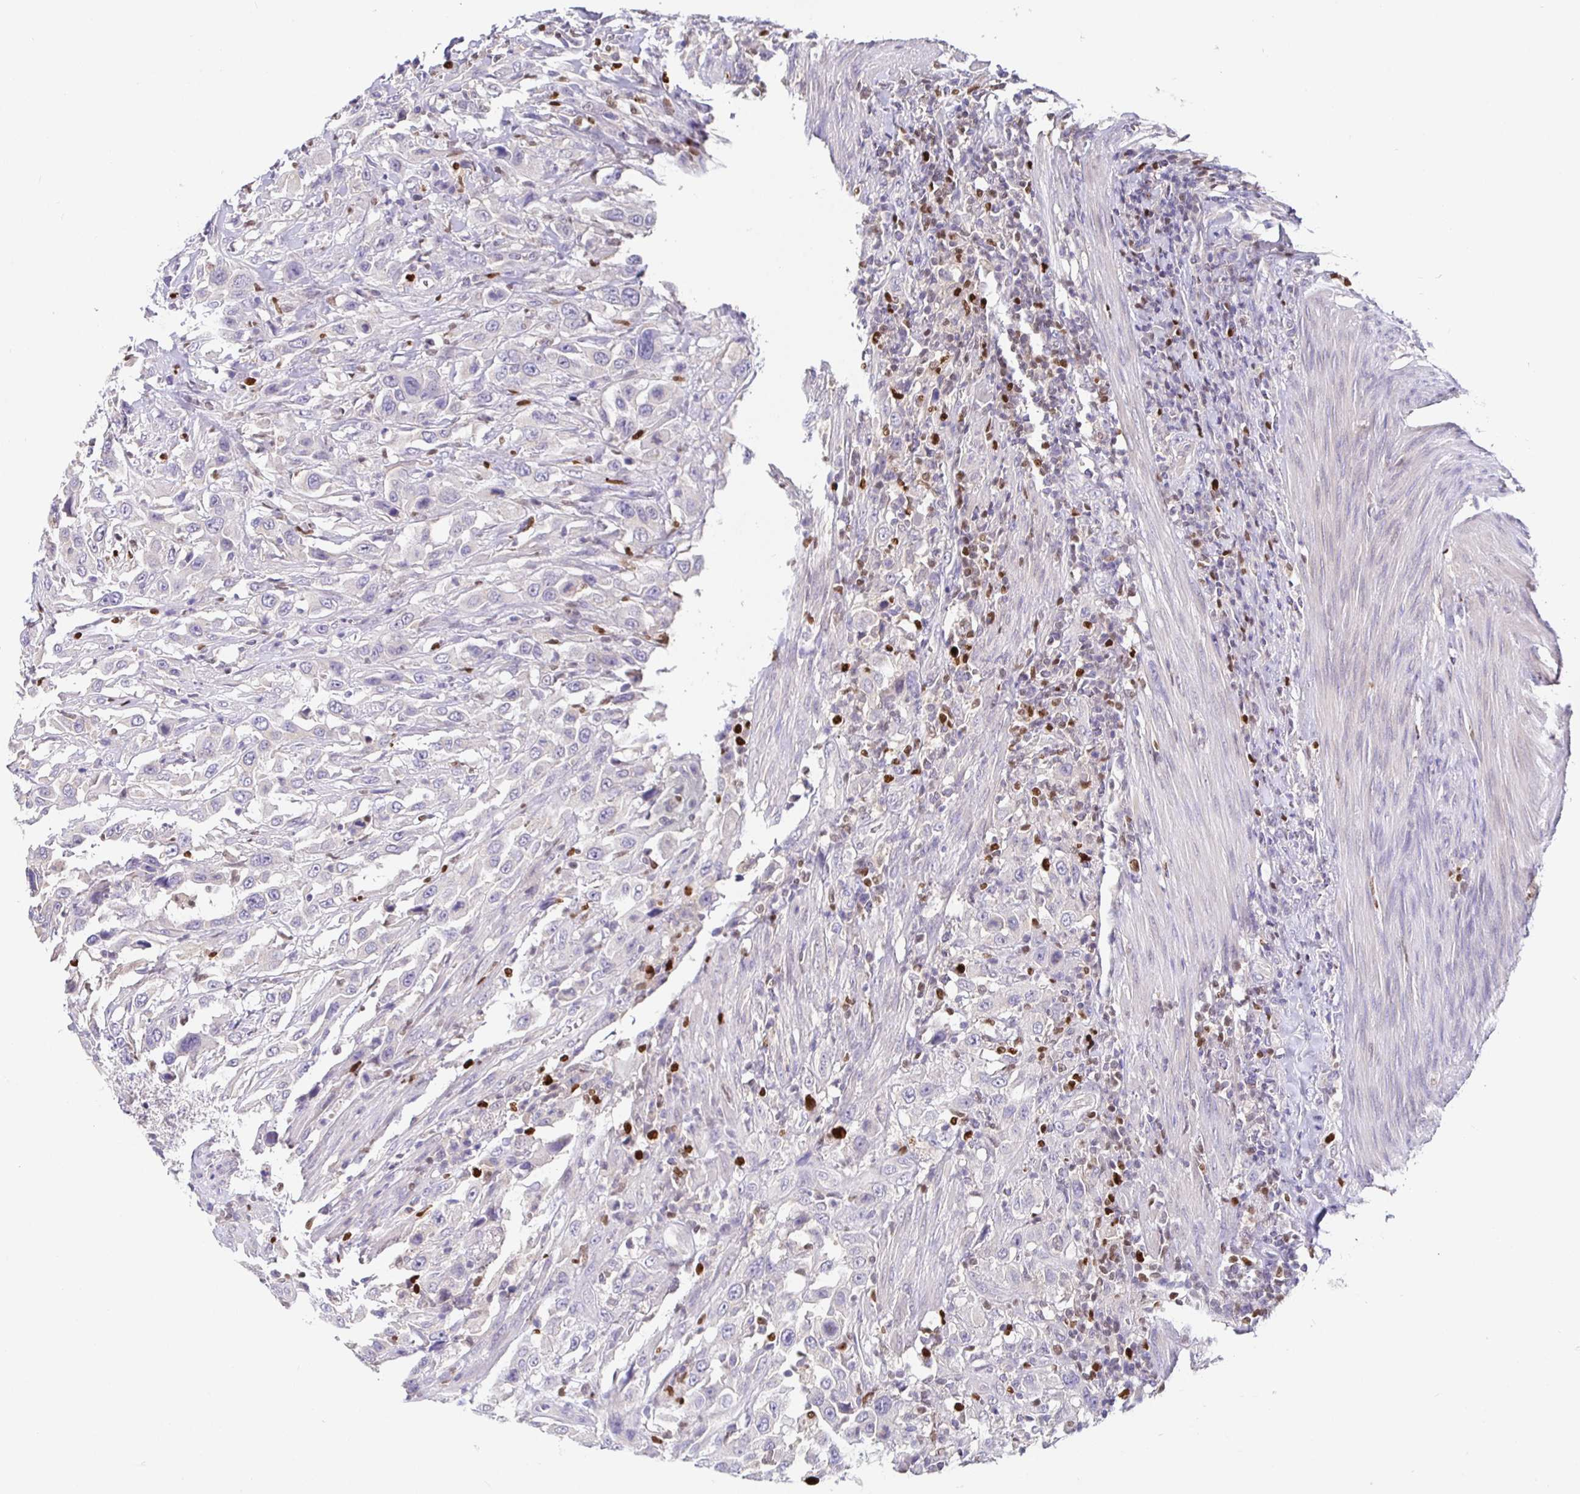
{"staining": {"intensity": "negative", "quantity": "none", "location": "none"}, "tissue": "urothelial cancer", "cell_type": "Tumor cells", "image_type": "cancer", "snomed": [{"axis": "morphology", "description": "Urothelial carcinoma, High grade"}, {"axis": "topography", "description": "Urinary bladder"}], "caption": "Immunohistochemical staining of human urothelial carcinoma (high-grade) displays no significant positivity in tumor cells.", "gene": "SATB1", "patient": {"sex": "male", "age": 61}}